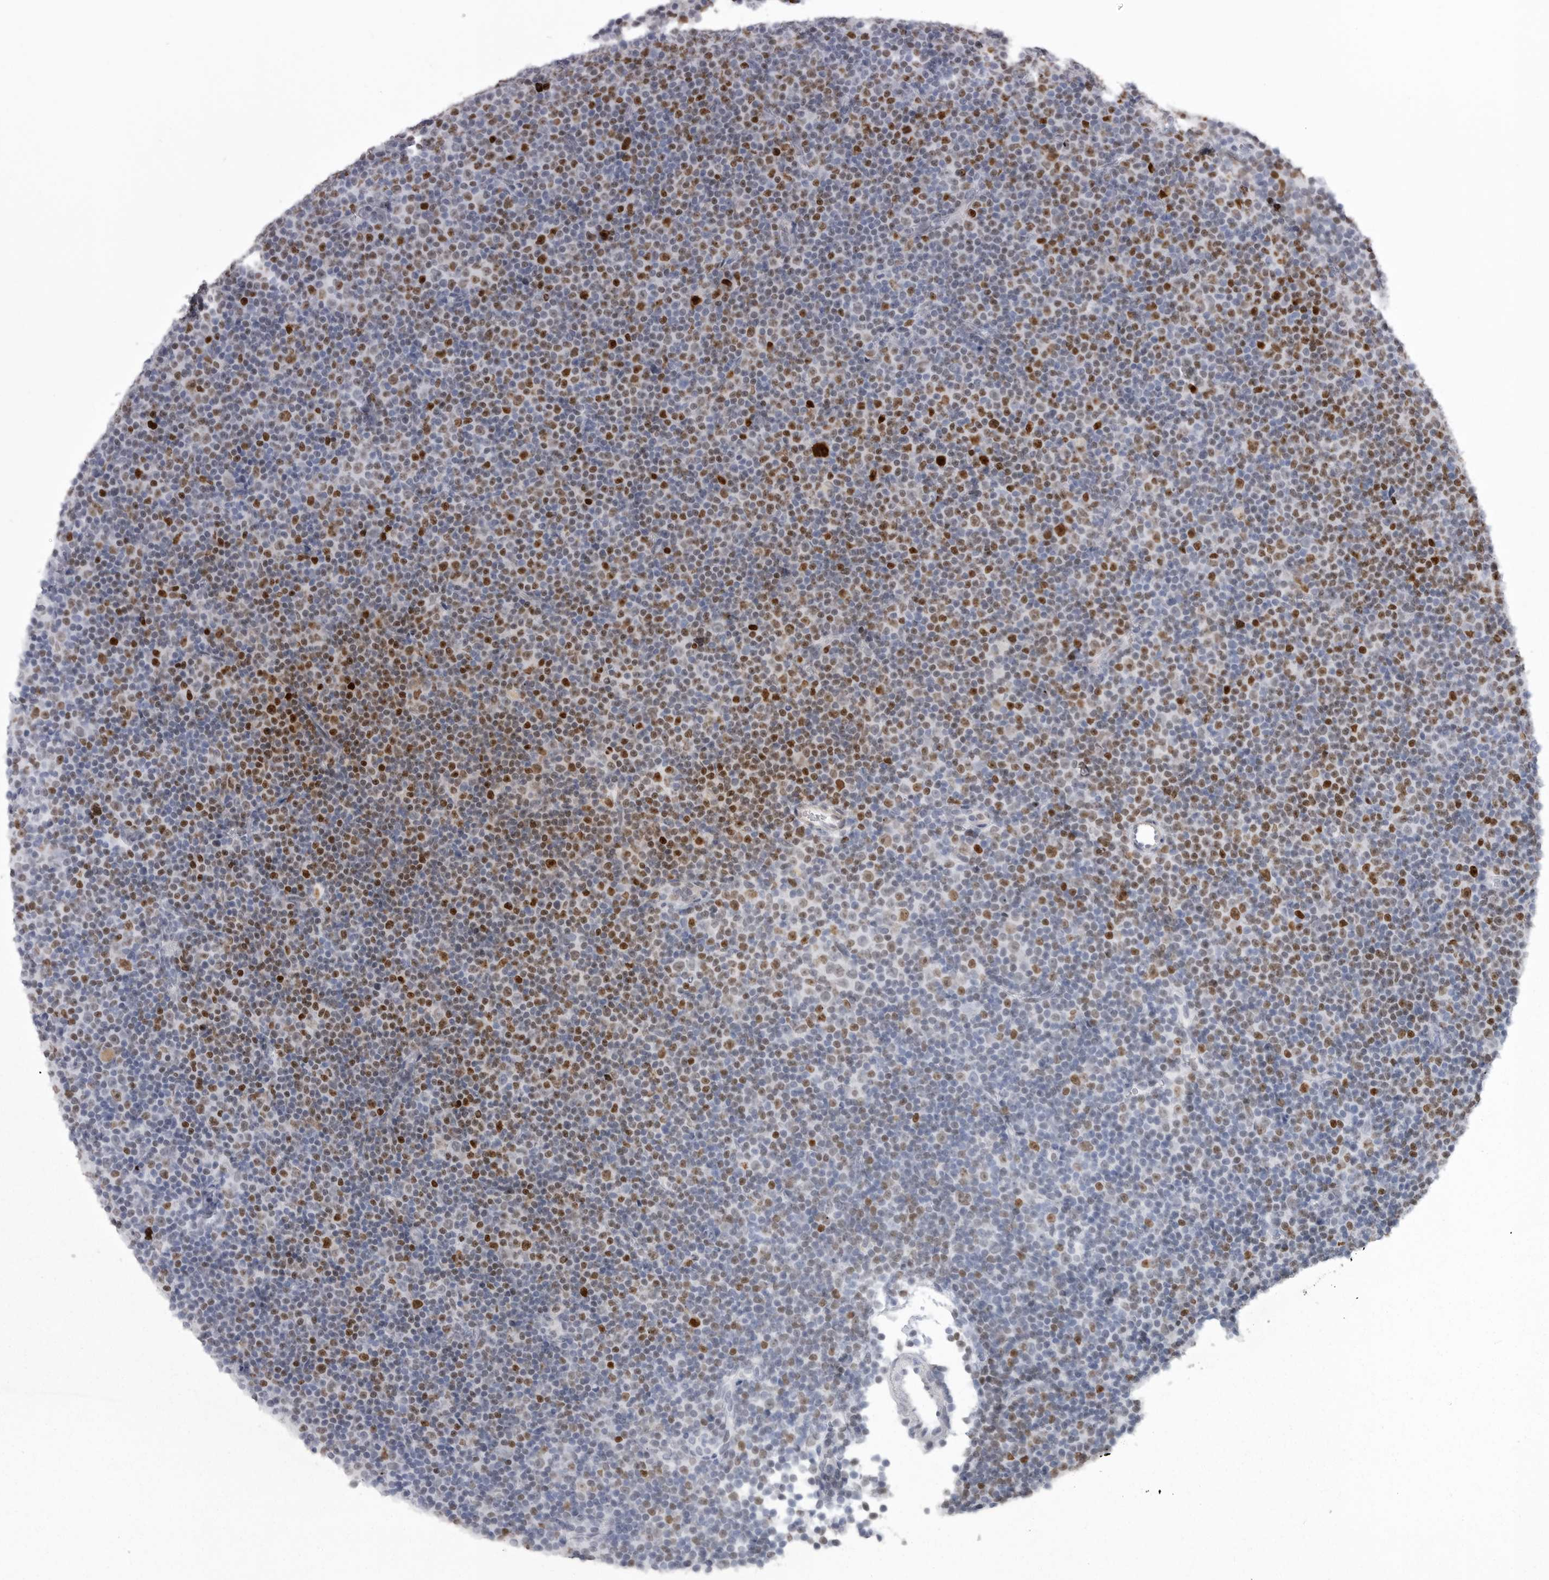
{"staining": {"intensity": "moderate", "quantity": "25%-75%", "location": "nuclear"}, "tissue": "lymphoma", "cell_type": "Tumor cells", "image_type": "cancer", "snomed": [{"axis": "morphology", "description": "Malignant lymphoma, non-Hodgkin's type, Low grade"}, {"axis": "topography", "description": "Lymph node"}], "caption": "About 25%-75% of tumor cells in human lymphoma reveal moderate nuclear protein positivity as visualized by brown immunohistochemical staining.", "gene": "HMGN3", "patient": {"sex": "female", "age": 67}}